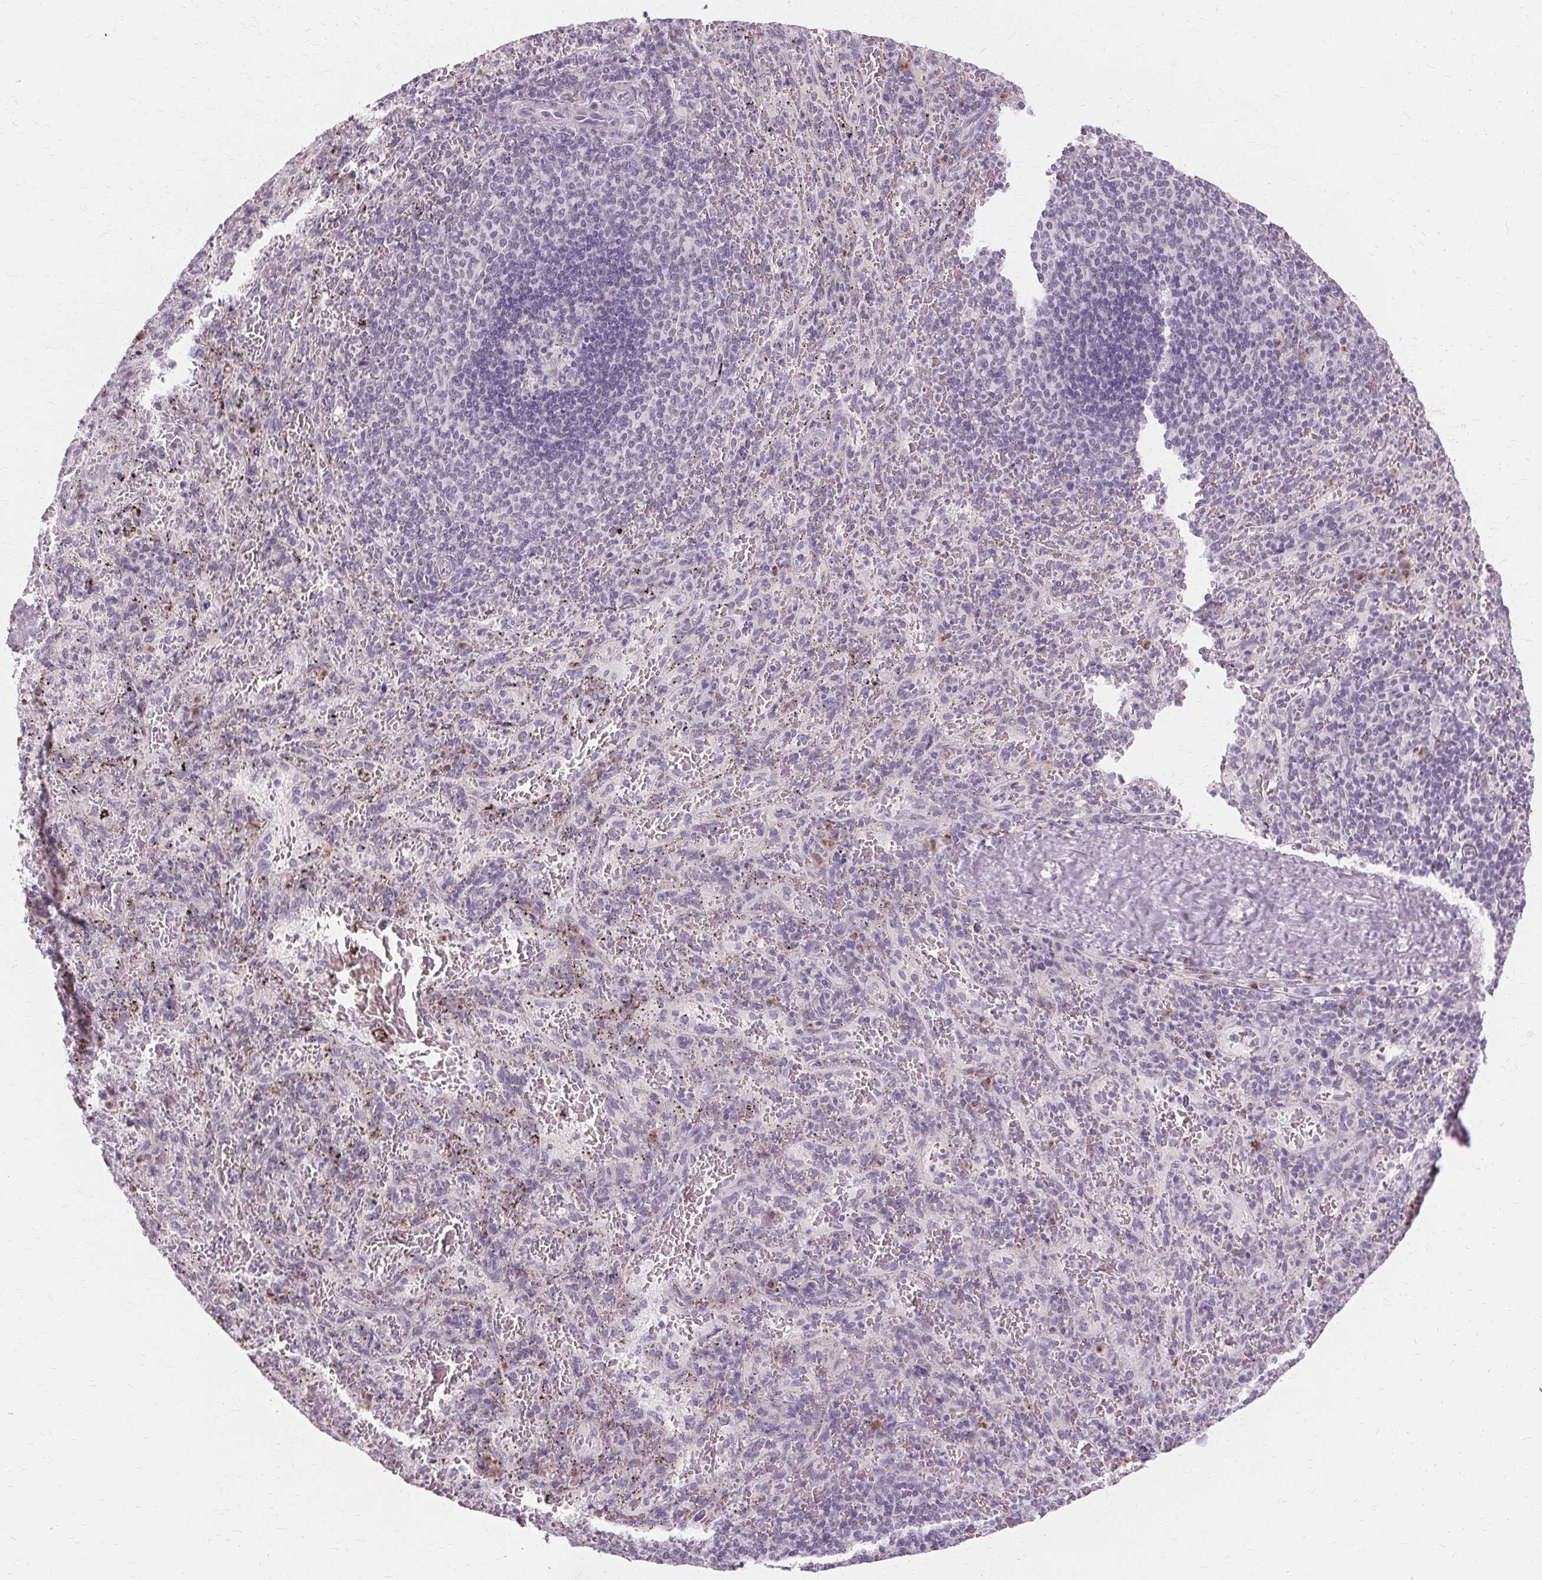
{"staining": {"intensity": "moderate", "quantity": "<25%", "location": "cytoplasmic/membranous"}, "tissue": "spleen", "cell_type": "Cells in red pulp", "image_type": "normal", "snomed": [{"axis": "morphology", "description": "Normal tissue, NOS"}, {"axis": "topography", "description": "Spleen"}], "caption": "Spleen stained with a brown dye shows moderate cytoplasmic/membranous positive positivity in approximately <25% of cells in red pulp.", "gene": "FCRL3", "patient": {"sex": "male", "age": 57}}